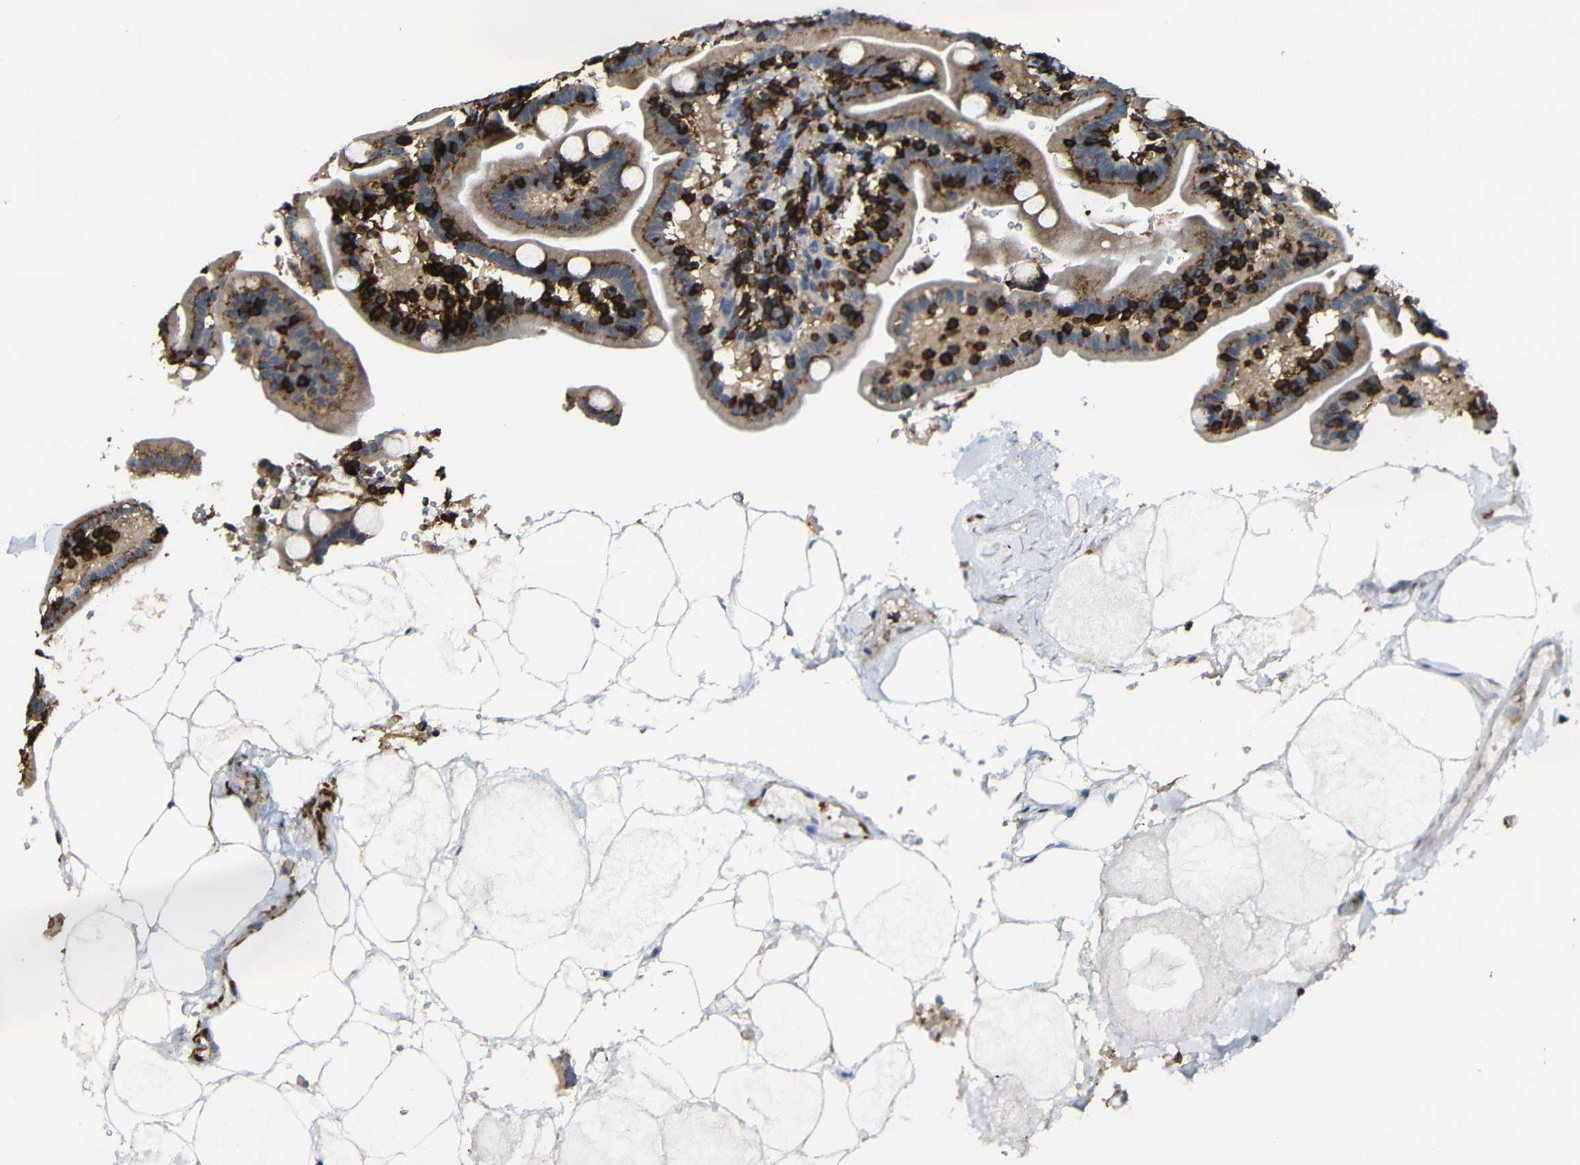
{"staining": {"intensity": "moderate", "quantity": ">75%", "location": "cytoplasmic/membranous"}, "tissue": "duodenum", "cell_type": "Glandular cells", "image_type": "normal", "snomed": [{"axis": "morphology", "description": "Normal tissue, NOS"}, {"axis": "topography", "description": "Duodenum"}], "caption": "Immunohistochemistry of benign duodenum exhibits medium levels of moderate cytoplasmic/membranous expression in approximately >75% of glandular cells.", "gene": "P2RY12", "patient": {"sex": "male", "age": 54}}